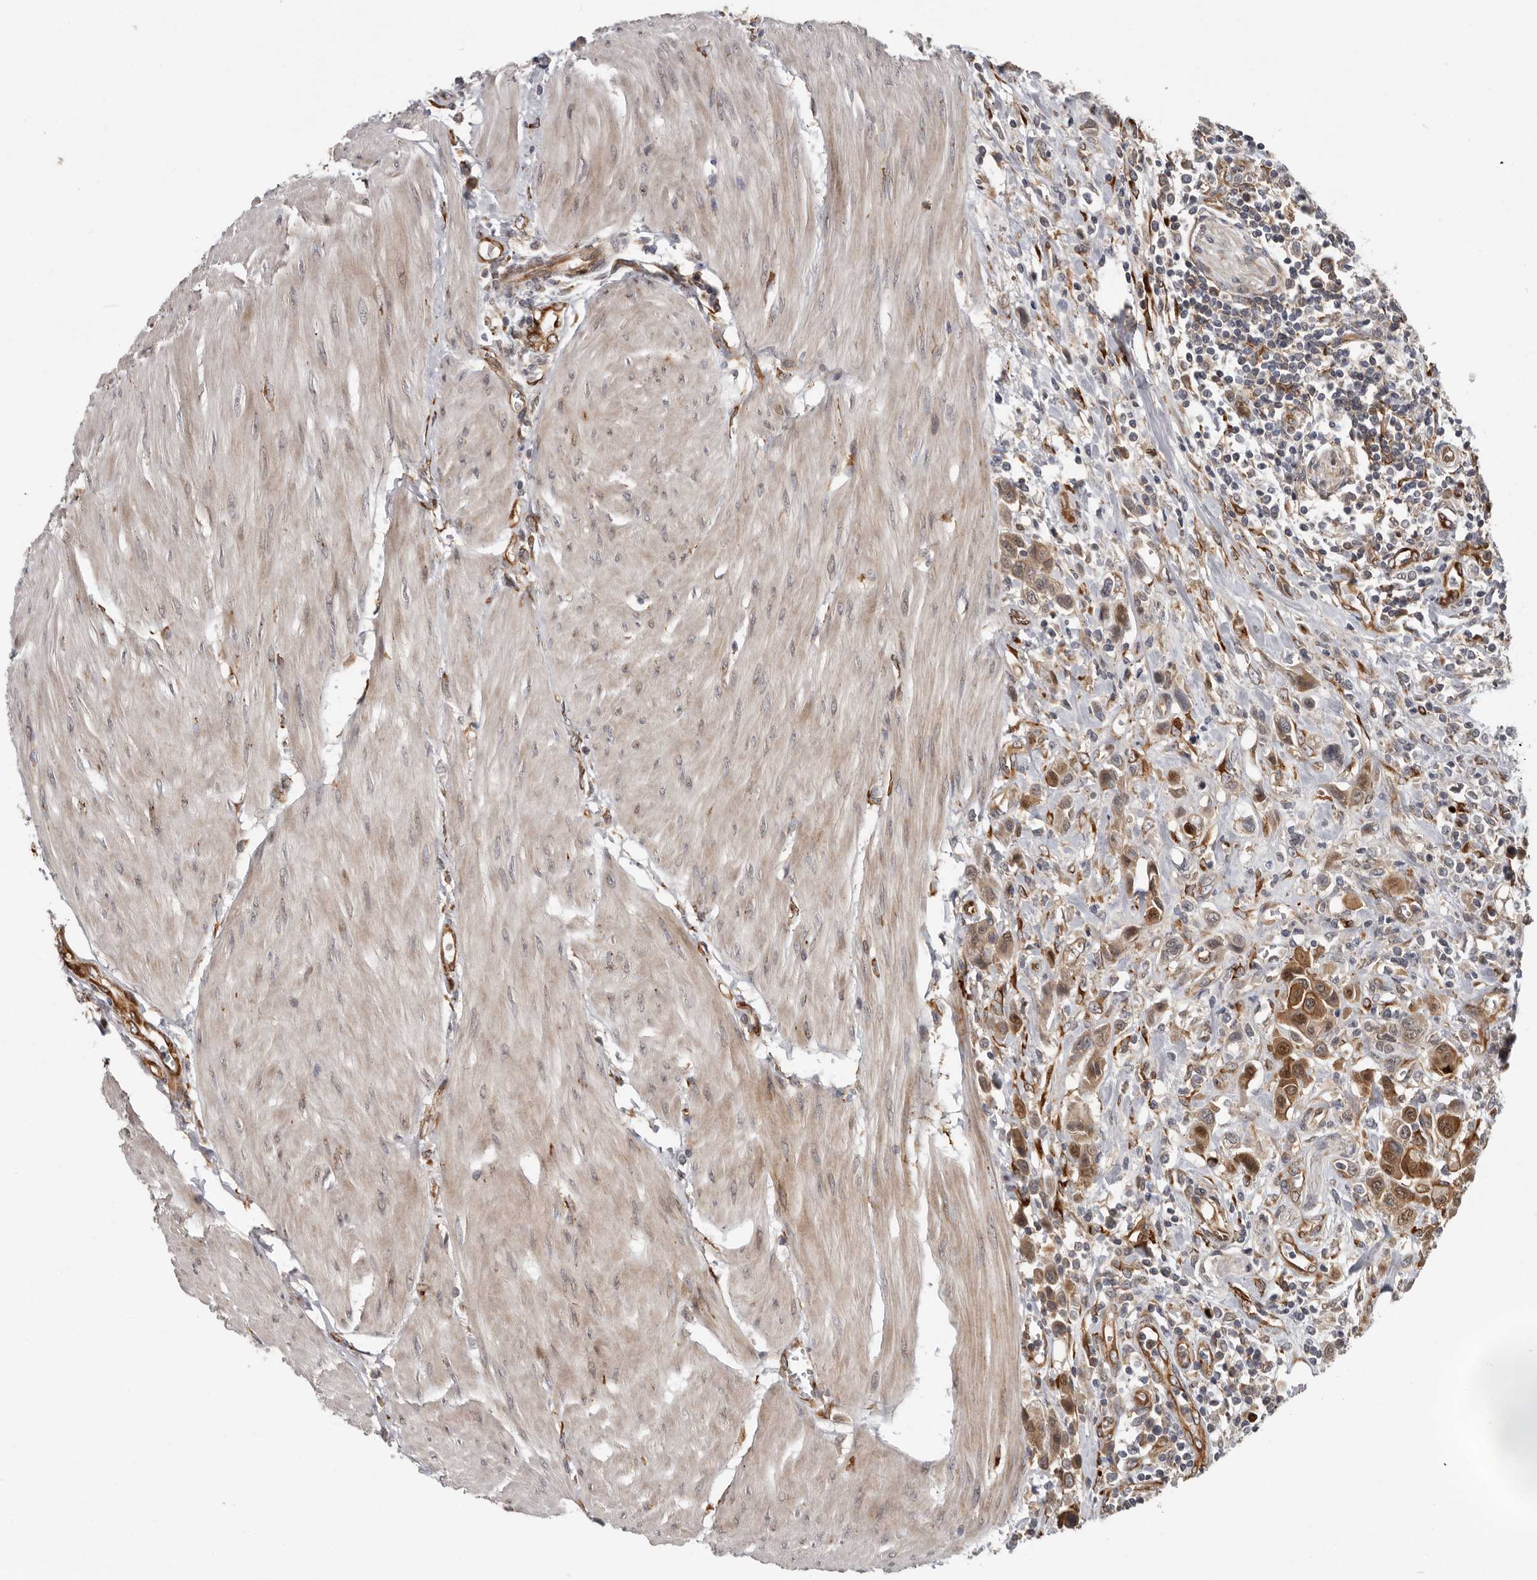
{"staining": {"intensity": "moderate", "quantity": ">75%", "location": "cytoplasmic/membranous,nuclear"}, "tissue": "urothelial cancer", "cell_type": "Tumor cells", "image_type": "cancer", "snomed": [{"axis": "morphology", "description": "Urothelial carcinoma, High grade"}, {"axis": "topography", "description": "Urinary bladder"}], "caption": "Urothelial cancer stained for a protein displays moderate cytoplasmic/membranous and nuclear positivity in tumor cells.", "gene": "MTF1", "patient": {"sex": "male", "age": 50}}